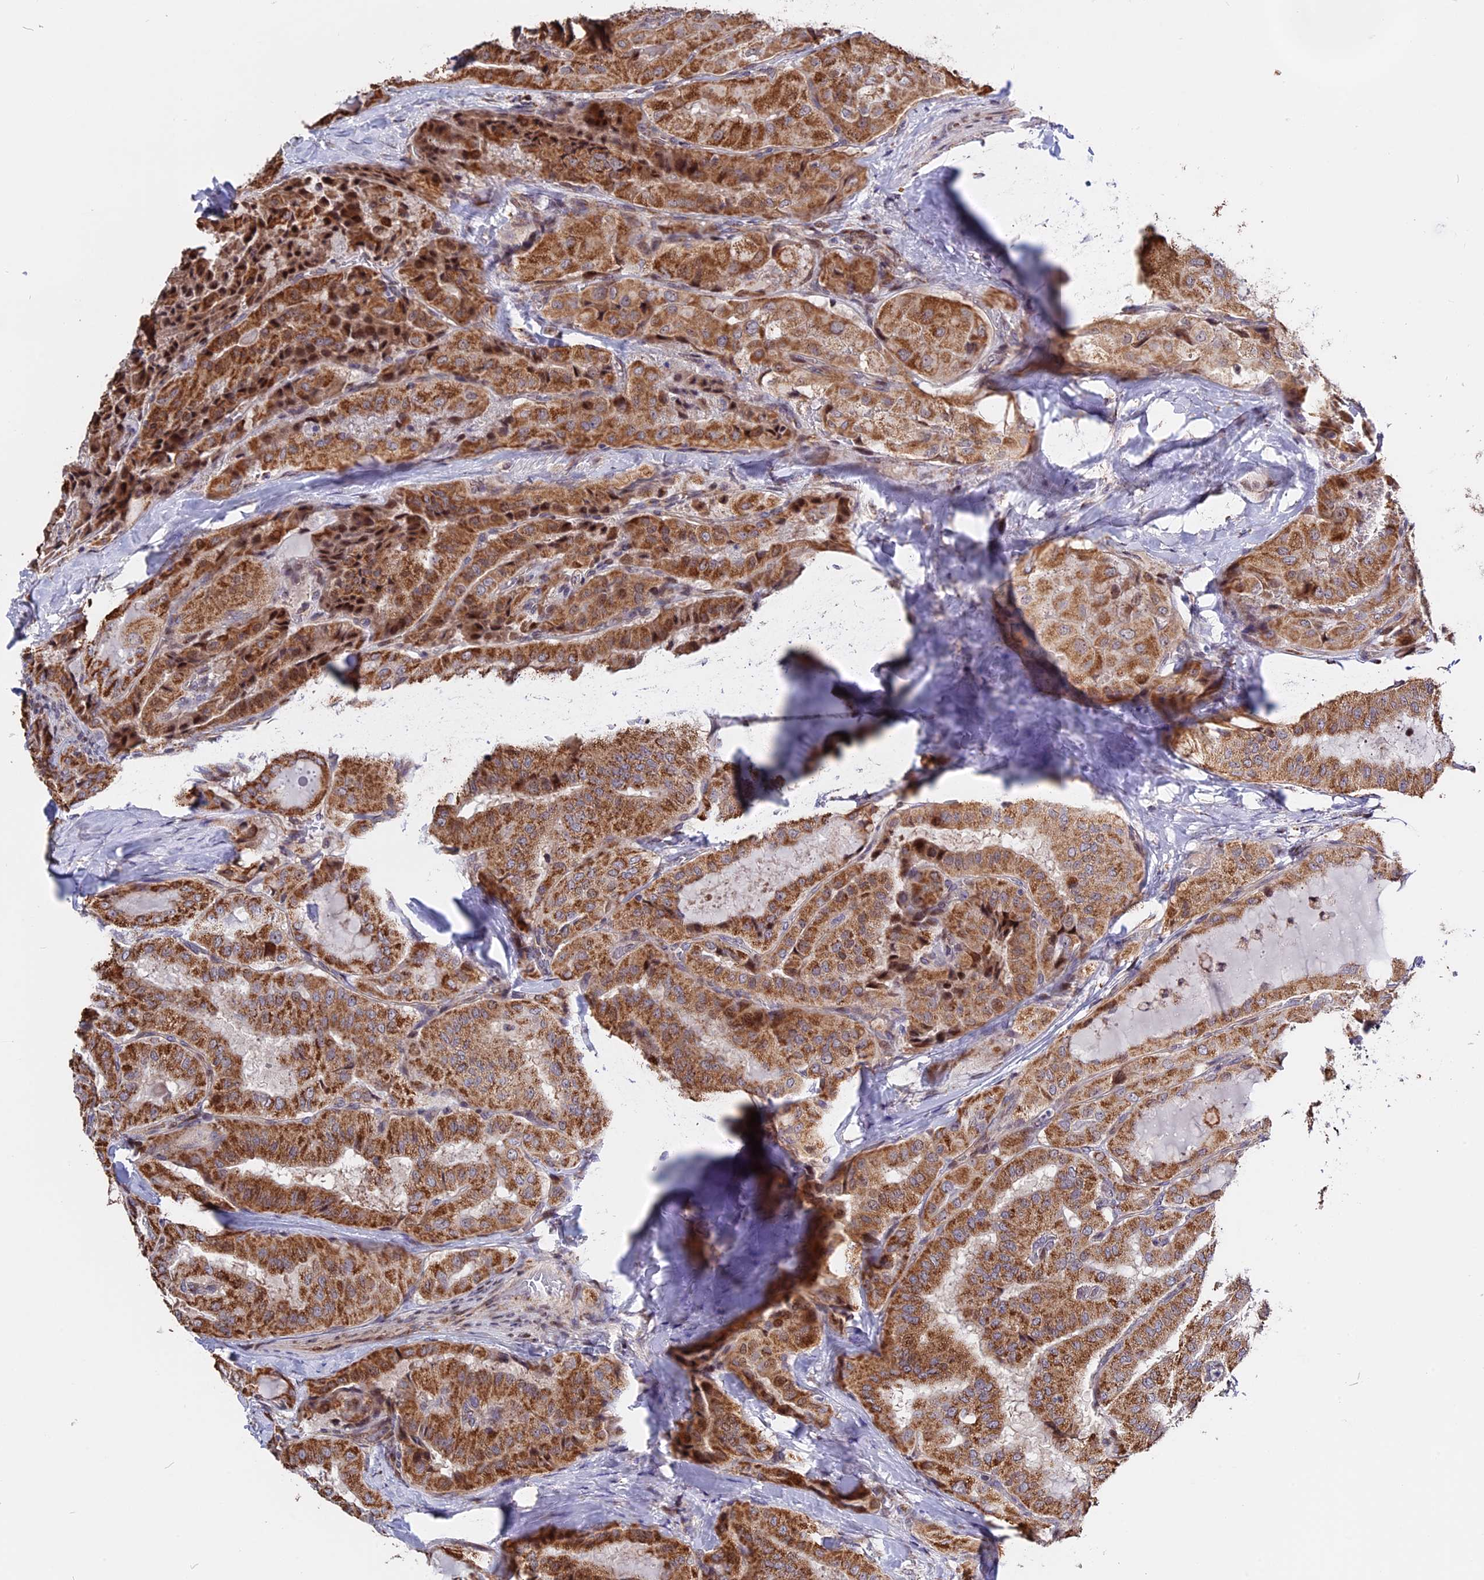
{"staining": {"intensity": "strong", "quantity": ">75%", "location": "cytoplasmic/membranous"}, "tissue": "thyroid cancer", "cell_type": "Tumor cells", "image_type": "cancer", "snomed": [{"axis": "morphology", "description": "Normal tissue, NOS"}, {"axis": "morphology", "description": "Papillary adenocarcinoma, NOS"}, {"axis": "topography", "description": "Thyroid gland"}], "caption": "The histopathology image exhibits immunohistochemical staining of thyroid papillary adenocarcinoma. There is strong cytoplasmic/membranous positivity is present in about >75% of tumor cells.", "gene": "FAM174C", "patient": {"sex": "female", "age": 59}}